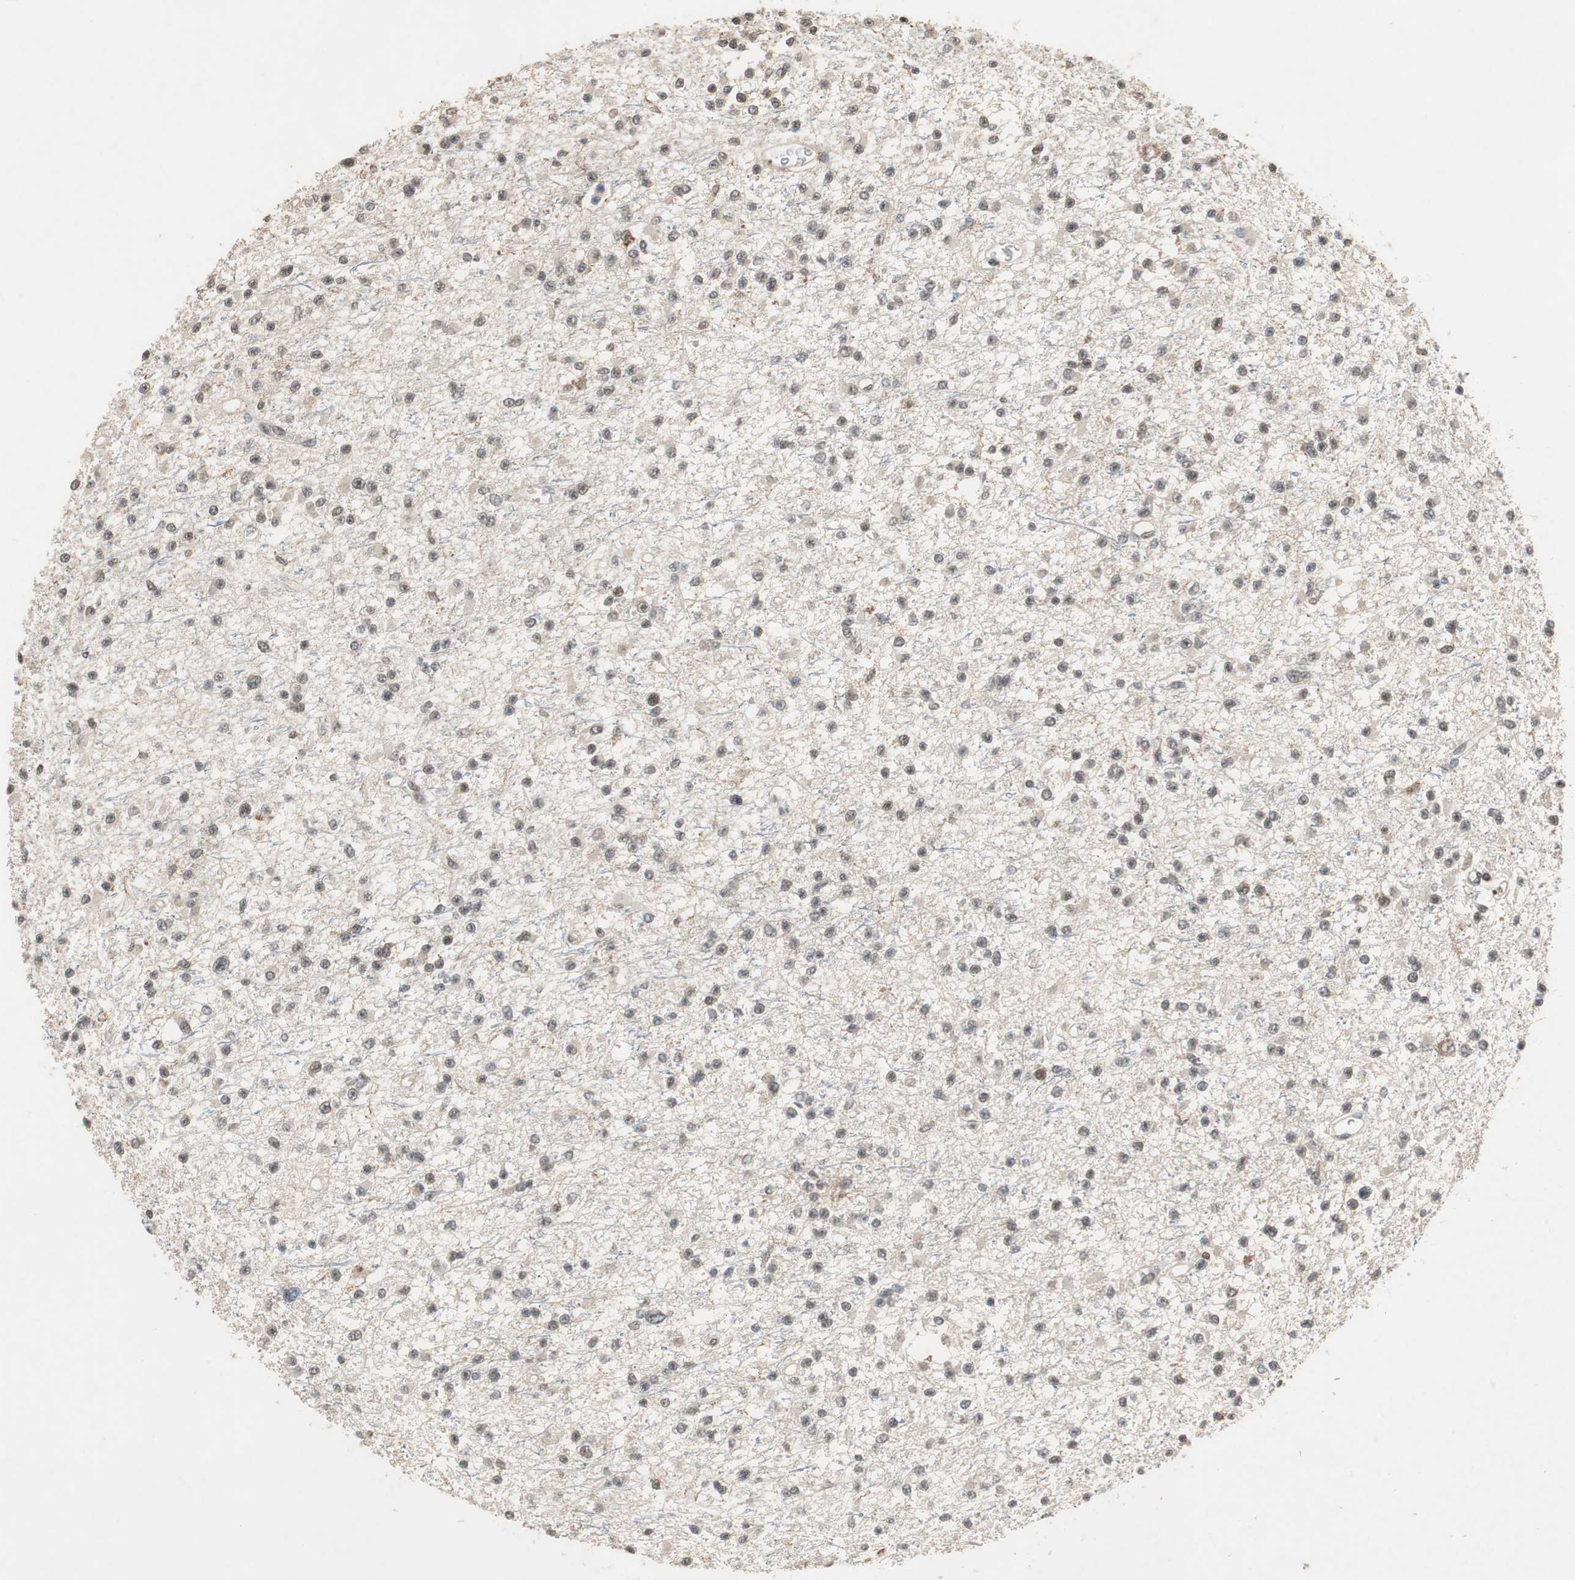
{"staining": {"intensity": "moderate", "quantity": ">75%", "location": "cytoplasmic/membranous,nuclear"}, "tissue": "glioma", "cell_type": "Tumor cells", "image_type": "cancer", "snomed": [{"axis": "morphology", "description": "Glioma, malignant, Low grade"}, {"axis": "topography", "description": "Brain"}], "caption": "Brown immunohistochemical staining in human malignant glioma (low-grade) displays moderate cytoplasmic/membranous and nuclear expression in approximately >75% of tumor cells.", "gene": "GART", "patient": {"sex": "female", "age": 22}}